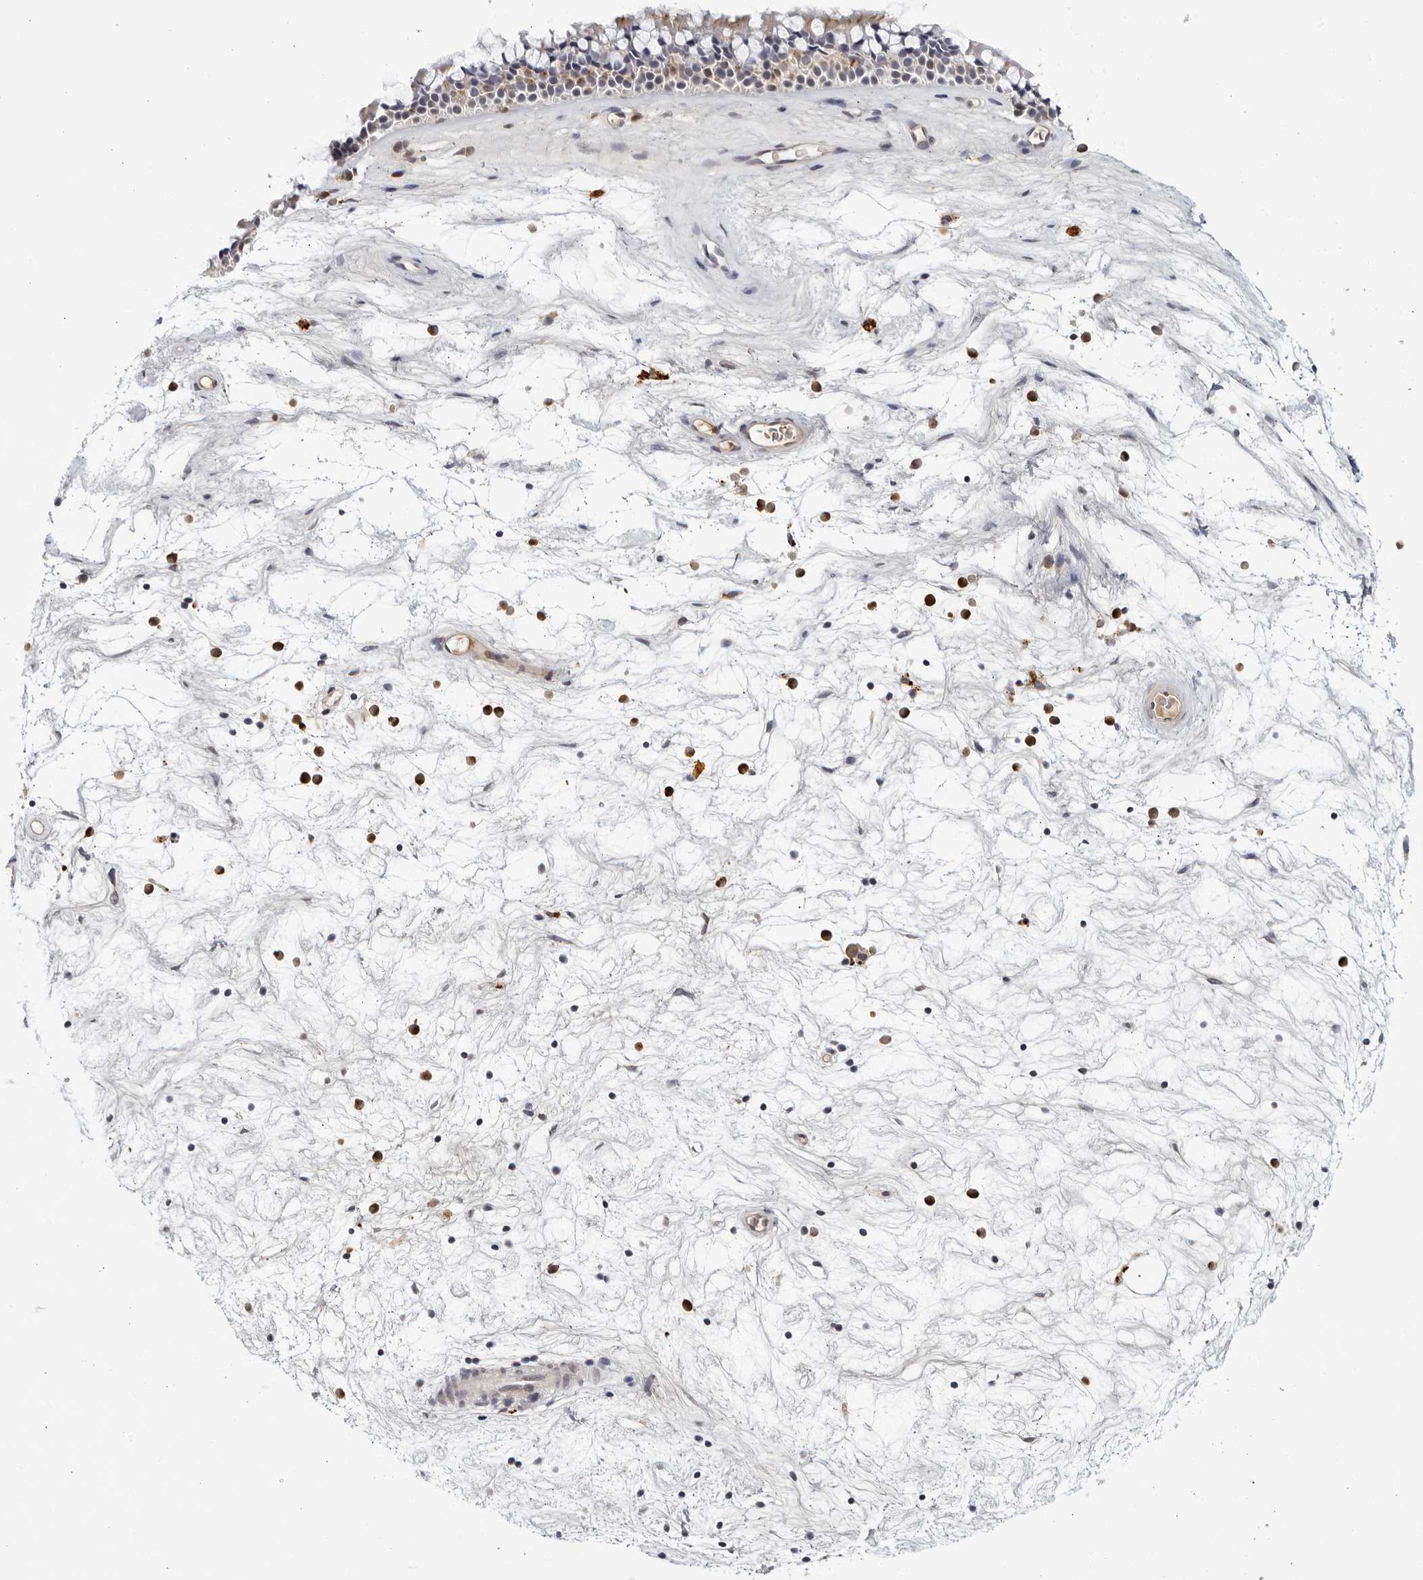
{"staining": {"intensity": "moderate", "quantity": "<25%", "location": "cytoplasmic/membranous"}, "tissue": "nasopharynx", "cell_type": "Respiratory epithelial cells", "image_type": "normal", "snomed": [{"axis": "morphology", "description": "Normal tissue, NOS"}, {"axis": "topography", "description": "Nasopharynx"}], "caption": "Brown immunohistochemical staining in unremarkable human nasopharynx shows moderate cytoplasmic/membranous expression in about <25% of respiratory epithelial cells. (DAB IHC, brown staining for protein, blue staining for nuclei).", "gene": "STRADB", "patient": {"sex": "male", "age": 64}}